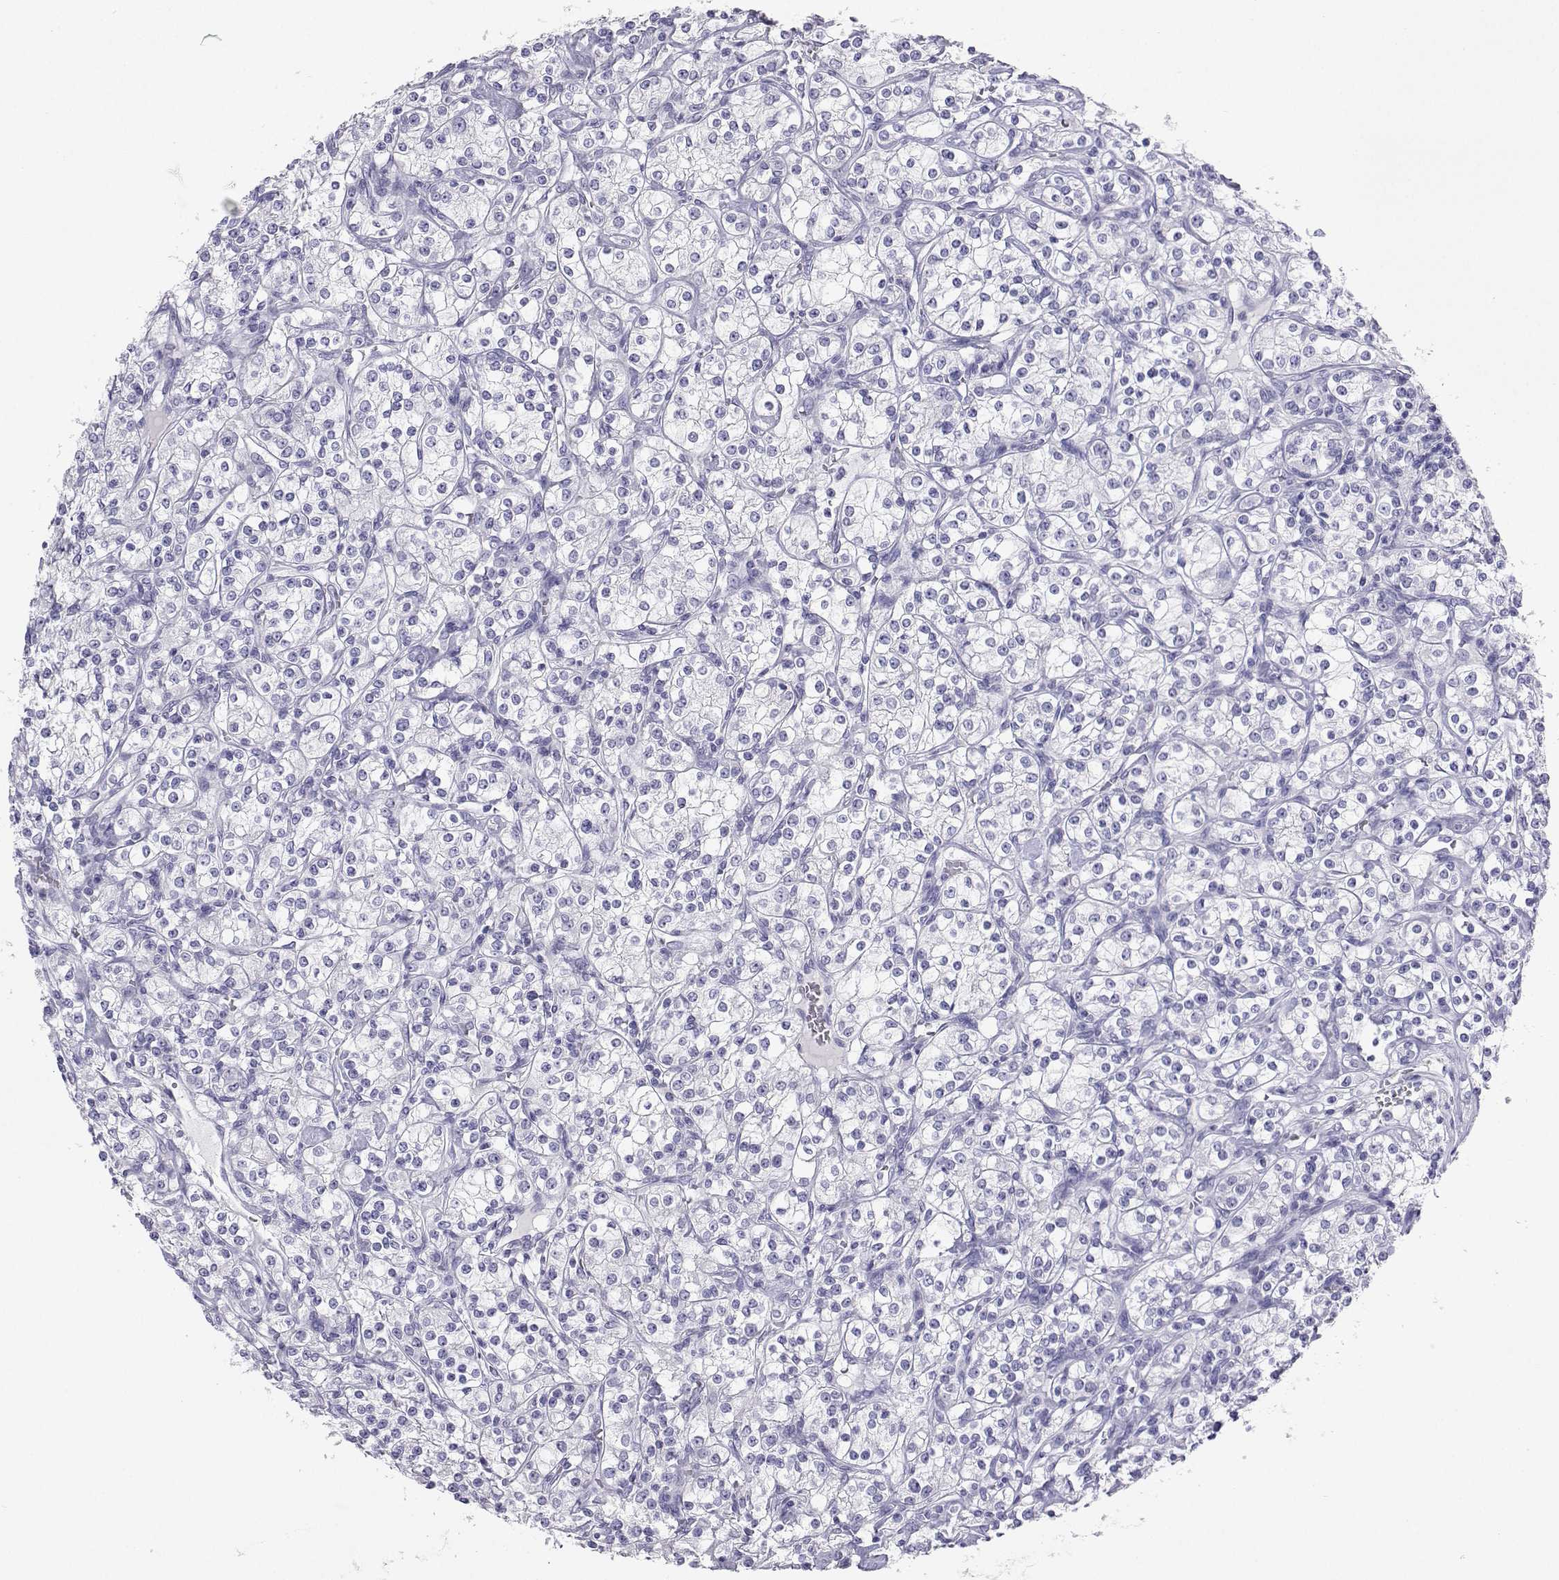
{"staining": {"intensity": "negative", "quantity": "none", "location": "none"}, "tissue": "renal cancer", "cell_type": "Tumor cells", "image_type": "cancer", "snomed": [{"axis": "morphology", "description": "Adenocarcinoma, NOS"}, {"axis": "topography", "description": "Kidney"}], "caption": "High power microscopy photomicrograph of an immunohistochemistry (IHC) histopathology image of renal cancer, revealing no significant staining in tumor cells.", "gene": "PLIN4", "patient": {"sex": "male", "age": 77}}